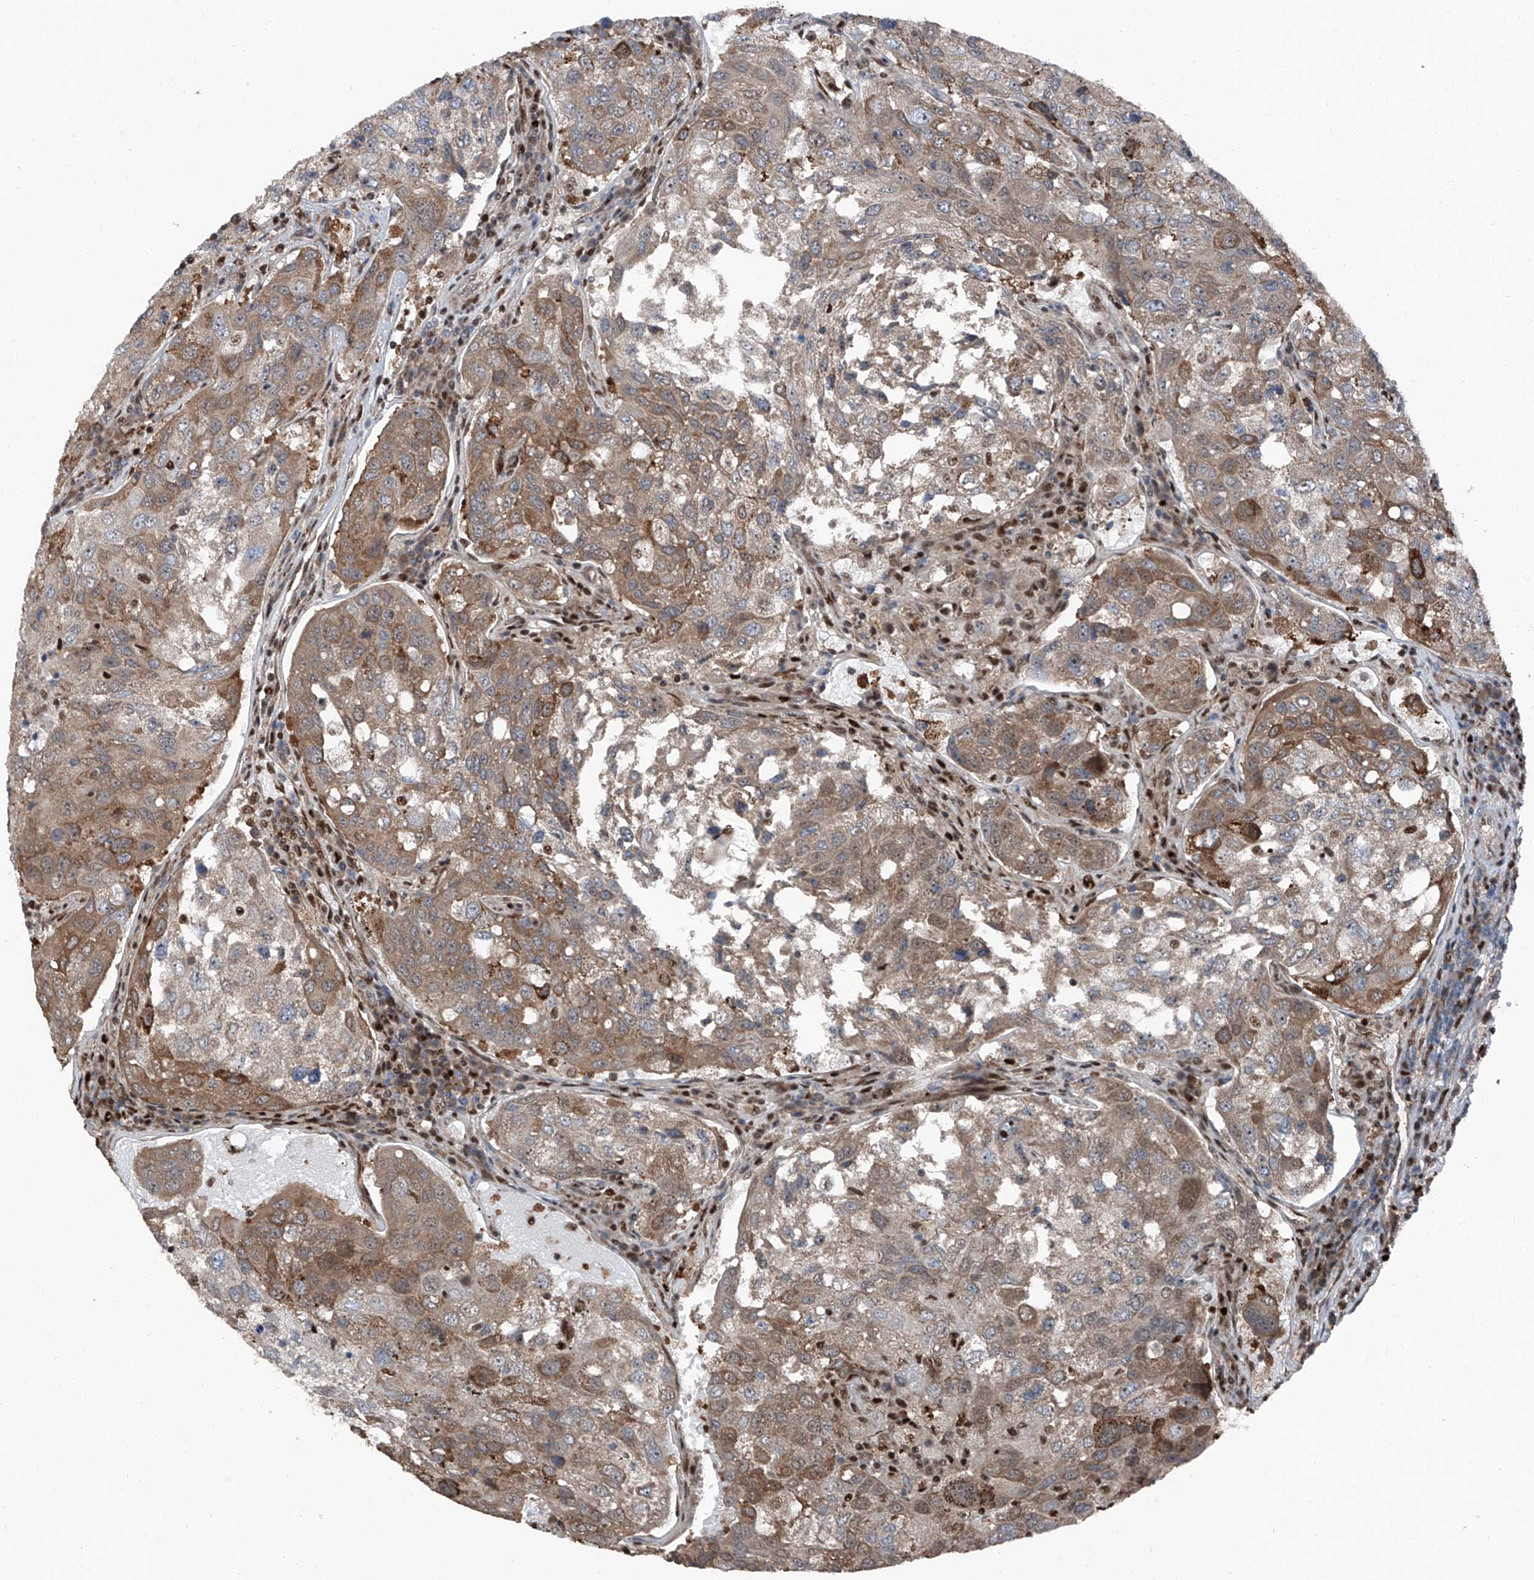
{"staining": {"intensity": "strong", "quantity": "25%-75%", "location": "cytoplasmic/membranous"}, "tissue": "urothelial cancer", "cell_type": "Tumor cells", "image_type": "cancer", "snomed": [{"axis": "morphology", "description": "Urothelial carcinoma, High grade"}, {"axis": "topography", "description": "Lymph node"}, {"axis": "topography", "description": "Urinary bladder"}], "caption": "Urothelial cancer stained for a protein (brown) exhibits strong cytoplasmic/membranous positive positivity in approximately 25%-75% of tumor cells.", "gene": "FKBP5", "patient": {"sex": "male", "age": 51}}